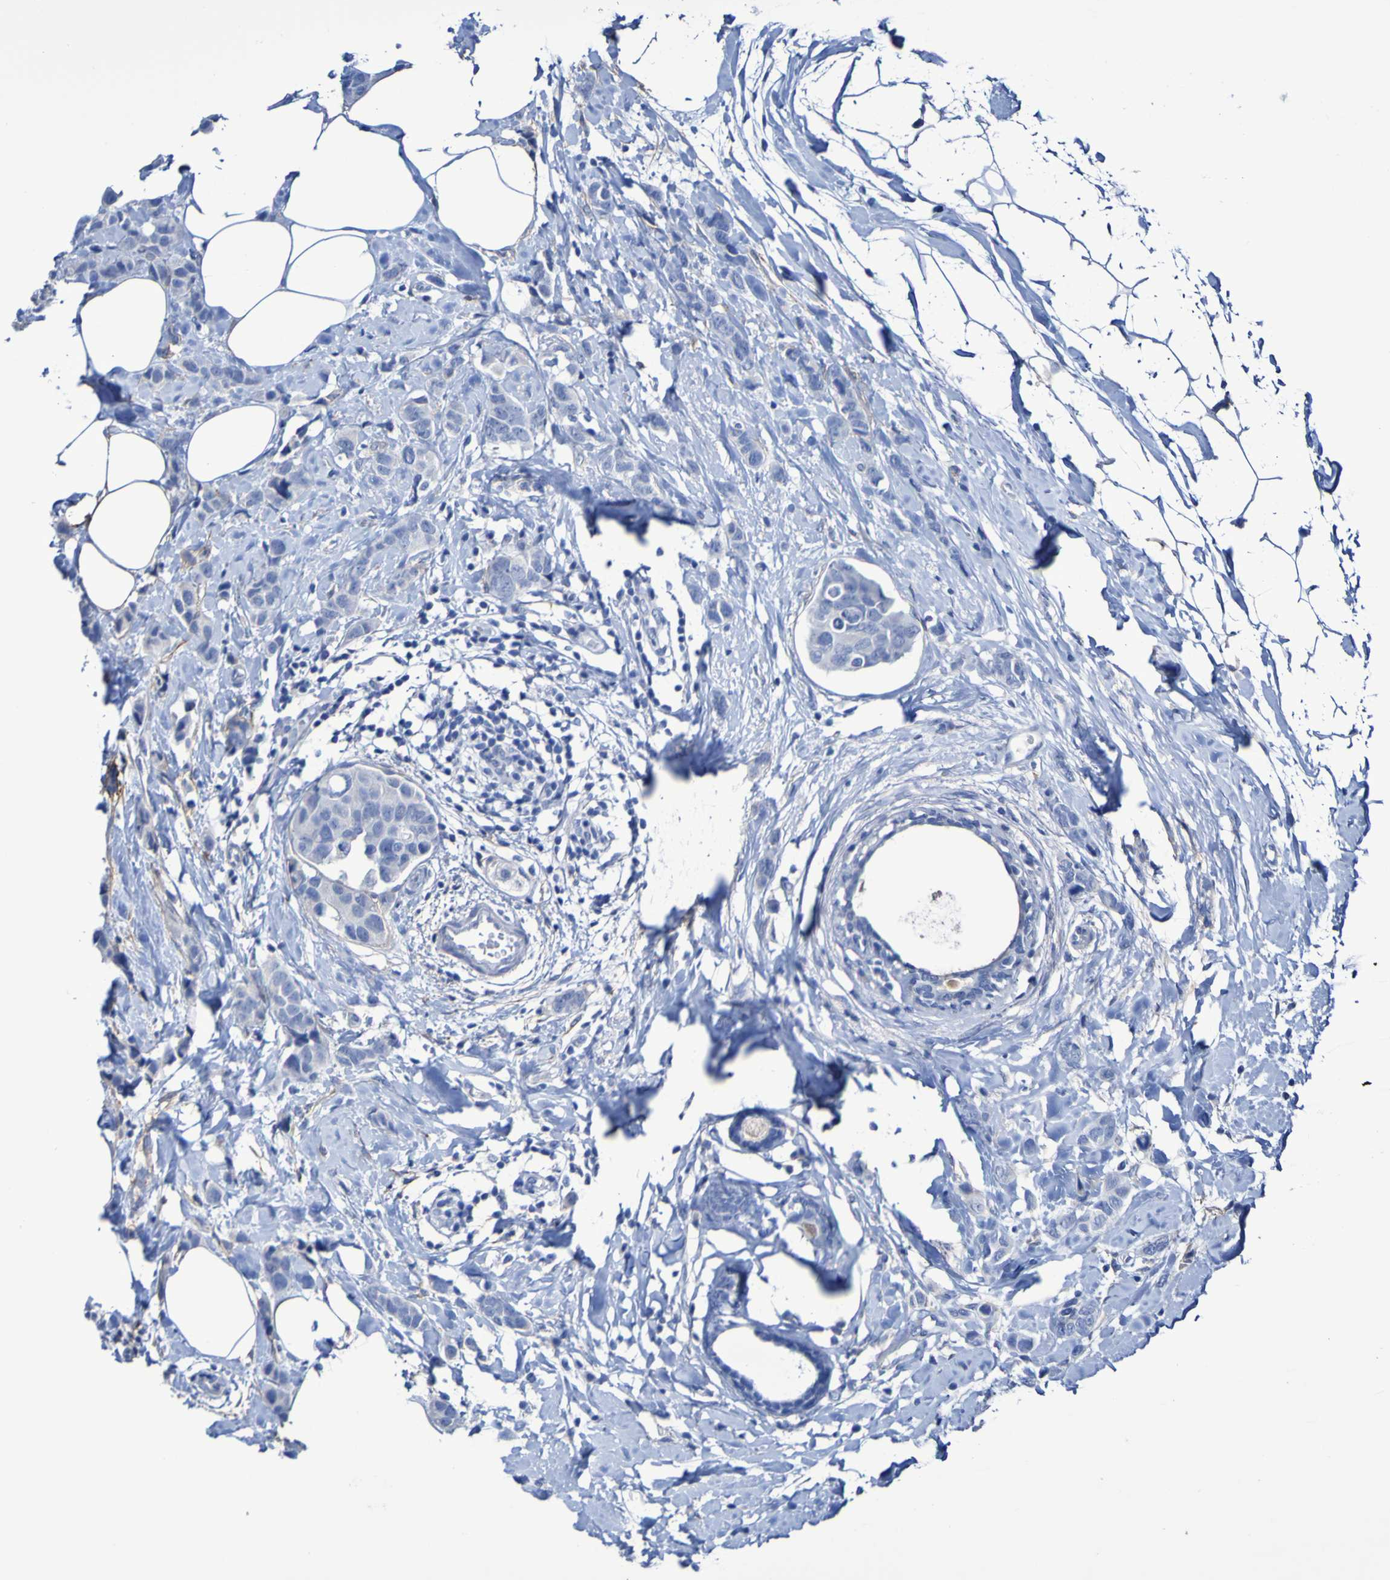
{"staining": {"intensity": "negative", "quantity": "none", "location": "none"}, "tissue": "breast cancer", "cell_type": "Tumor cells", "image_type": "cancer", "snomed": [{"axis": "morphology", "description": "Normal tissue, NOS"}, {"axis": "morphology", "description": "Duct carcinoma"}, {"axis": "topography", "description": "Breast"}], "caption": "Tumor cells are negative for protein expression in human breast cancer.", "gene": "SGCB", "patient": {"sex": "female", "age": 50}}